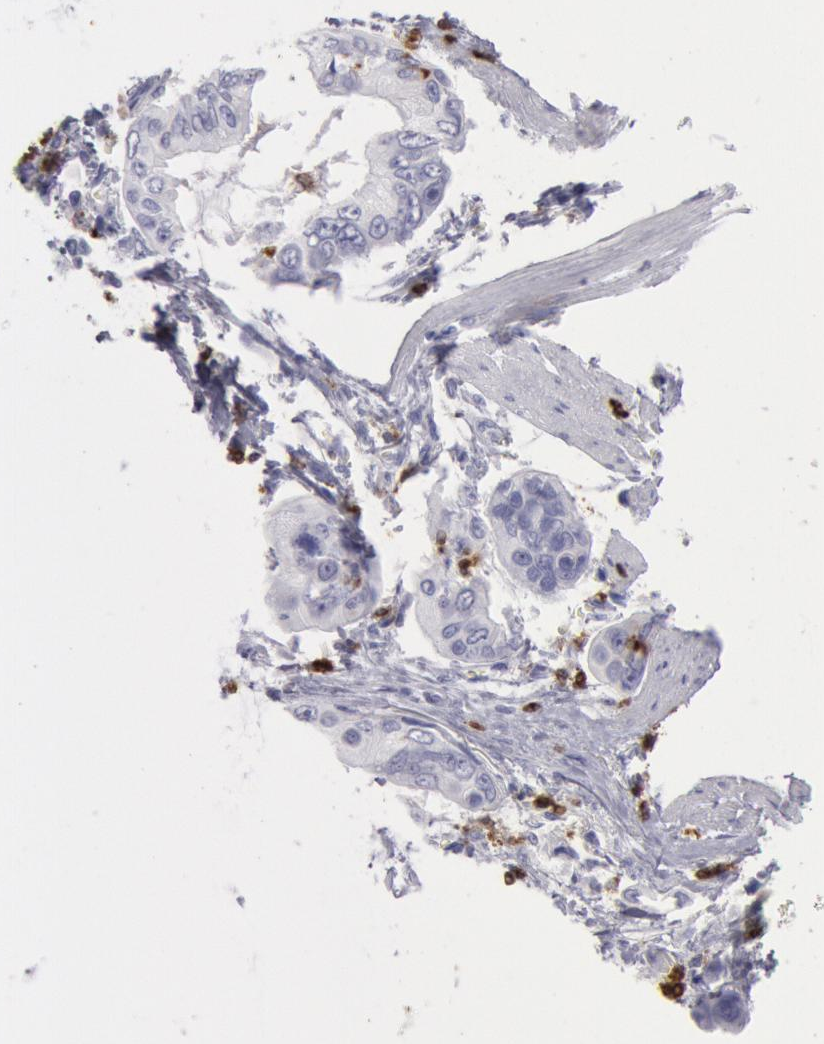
{"staining": {"intensity": "negative", "quantity": "none", "location": "none"}, "tissue": "stomach cancer", "cell_type": "Tumor cells", "image_type": "cancer", "snomed": [{"axis": "morphology", "description": "Adenocarcinoma, NOS"}, {"axis": "topography", "description": "Stomach, upper"}], "caption": "High magnification brightfield microscopy of stomach cancer stained with DAB (3,3'-diaminobenzidine) (brown) and counterstained with hematoxylin (blue): tumor cells show no significant expression. (DAB (3,3'-diaminobenzidine) immunohistochemistry (IHC) with hematoxylin counter stain).", "gene": "FCN1", "patient": {"sex": "male", "age": 80}}